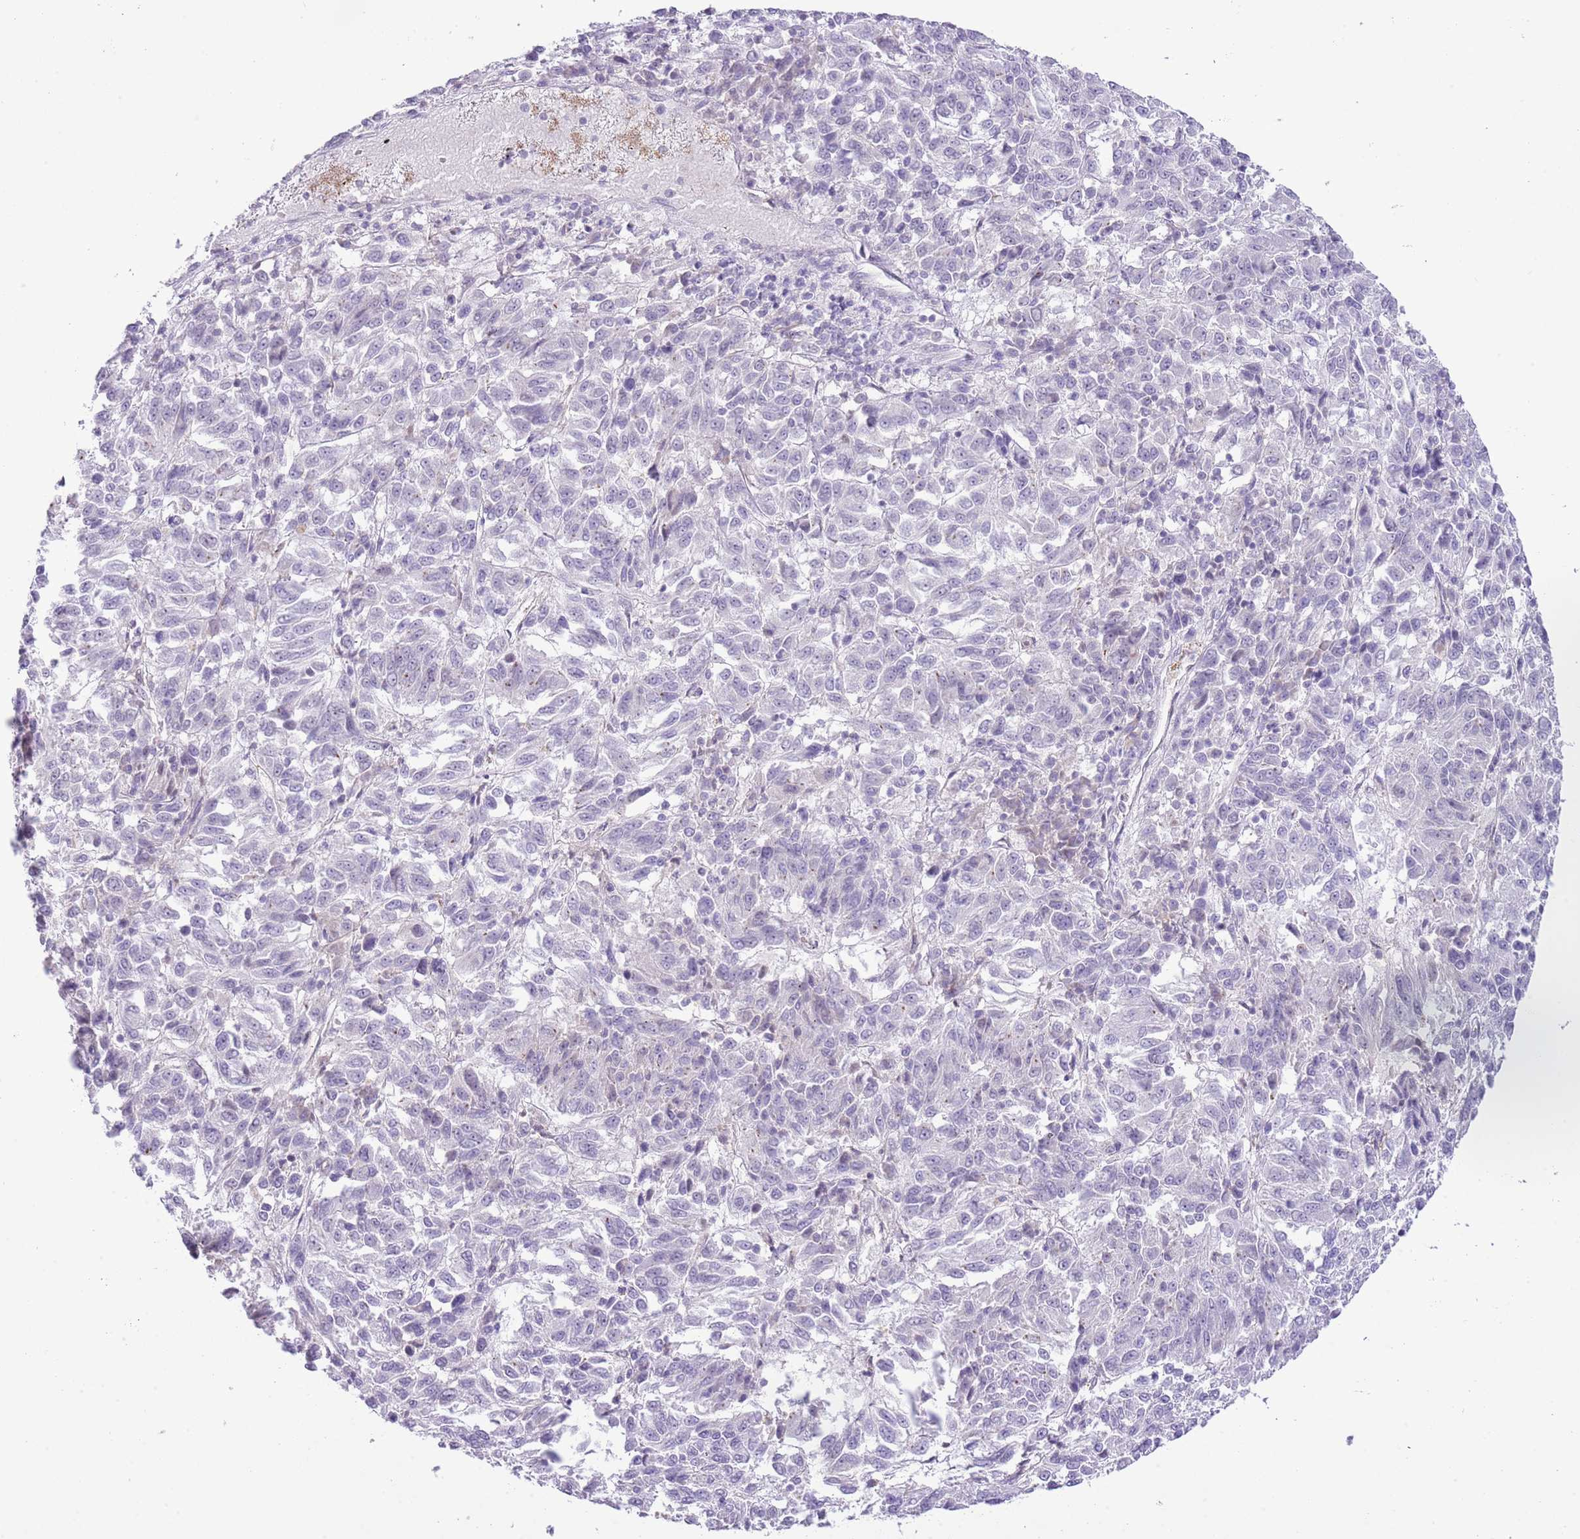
{"staining": {"intensity": "negative", "quantity": "none", "location": "none"}, "tissue": "melanoma", "cell_type": "Tumor cells", "image_type": "cancer", "snomed": [{"axis": "morphology", "description": "Malignant melanoma, Metastatic site"}, {"axis": "topography", "description": "Lung"}], "caption": "This is a micrograph of immunohistochemistry (IHC) staining of malignant melanoma (metastatic site), which shows no expression in tumor cells.", "gene": "MIDN", "patient": {"sex": "male", "age": 64}}